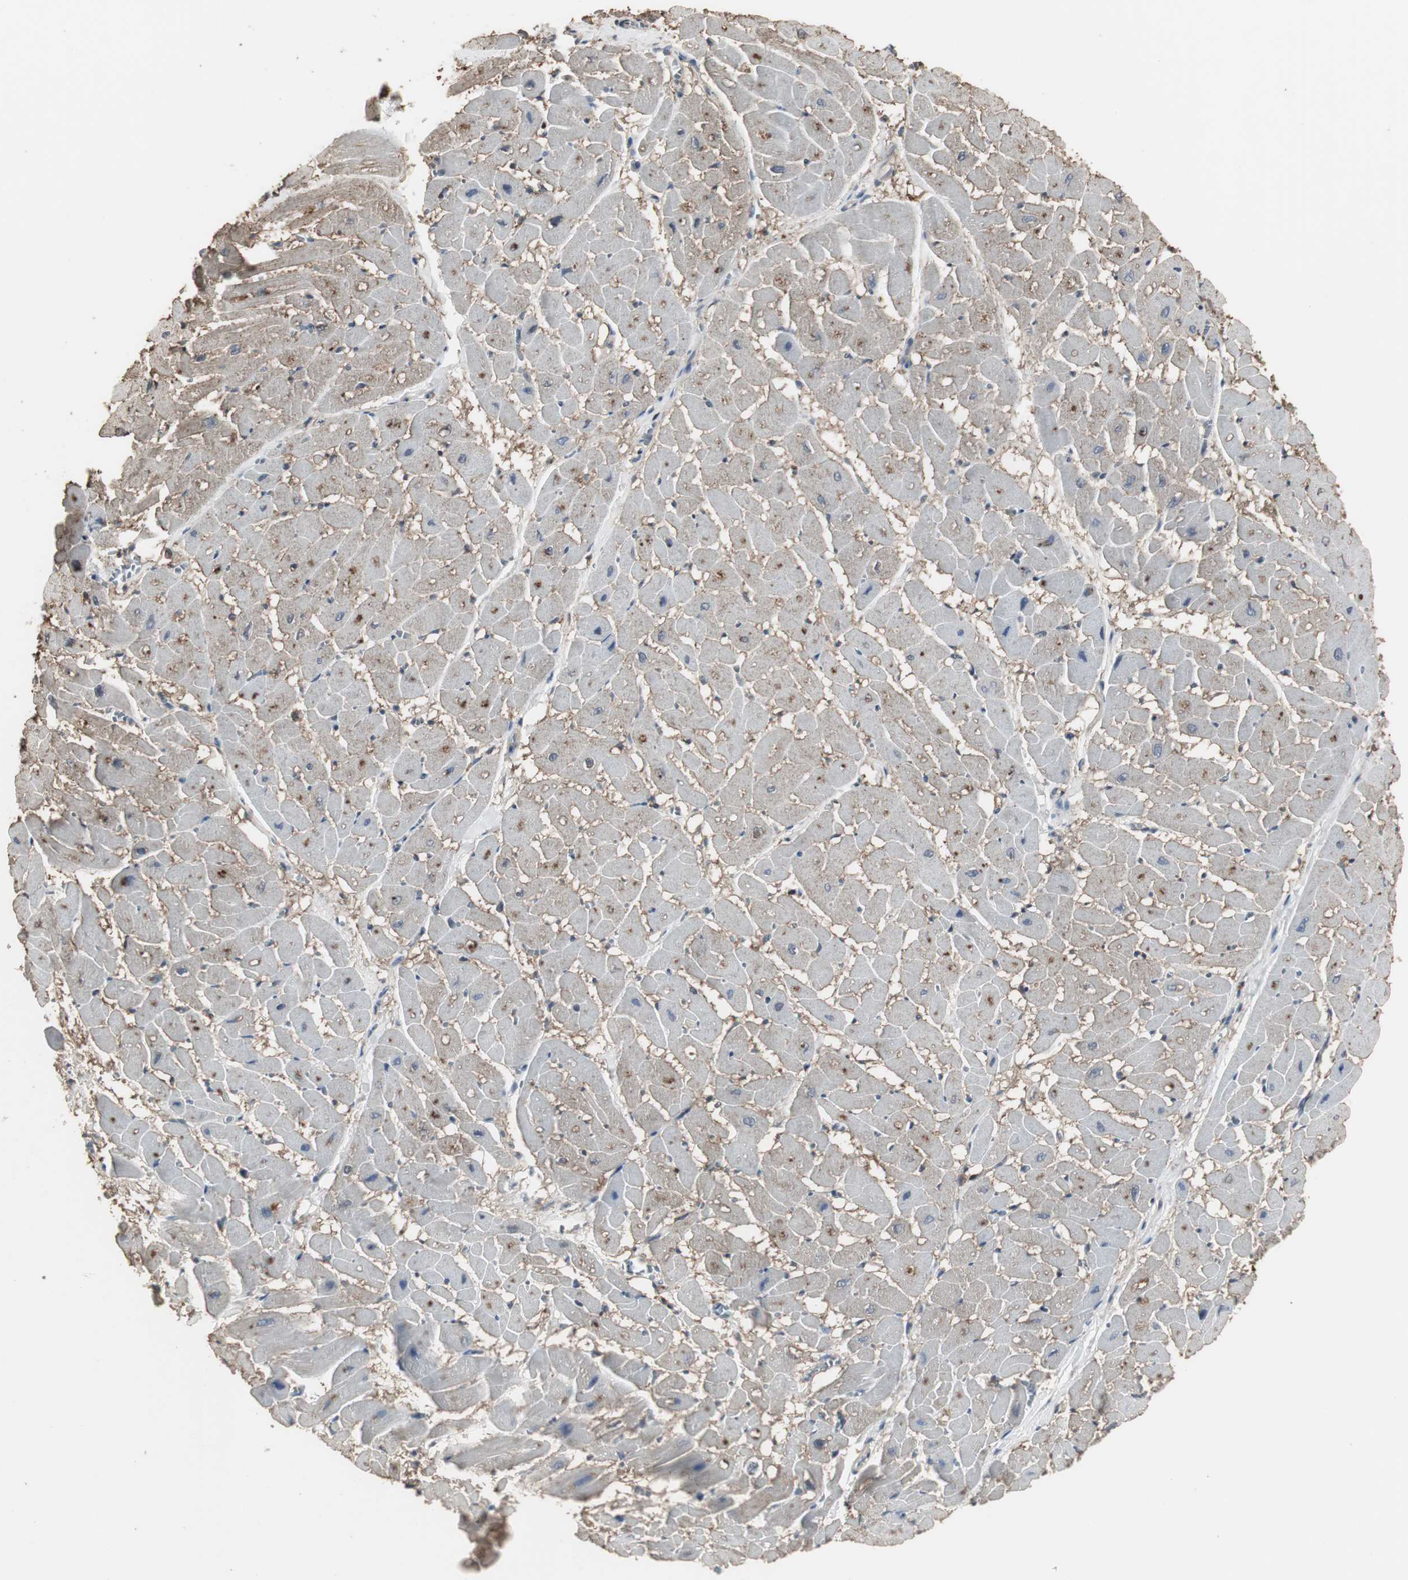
{"staining": {"intensity": "moderate", "quantity": "25%-75%", "location": "cytoplasmic/membranous"}, "tissue": "heart muscle", "cell_type": "Cardiomyocytes", "image_type": "normal", "snomed": [{"axis": "morphology", "description": "Normal tissue, NOS"}, {"axis": "topography", "description": "Heart"}], "caption": "Approximately 25%-75% of cardiomyocytes in normal heart muscle demonstrate moderate cytoplasmic/membranous protein expression as visualized by brown immunohistochemical staining.", "gene": "HPRT1", "patient": {"sex": "male", "age": 45}}